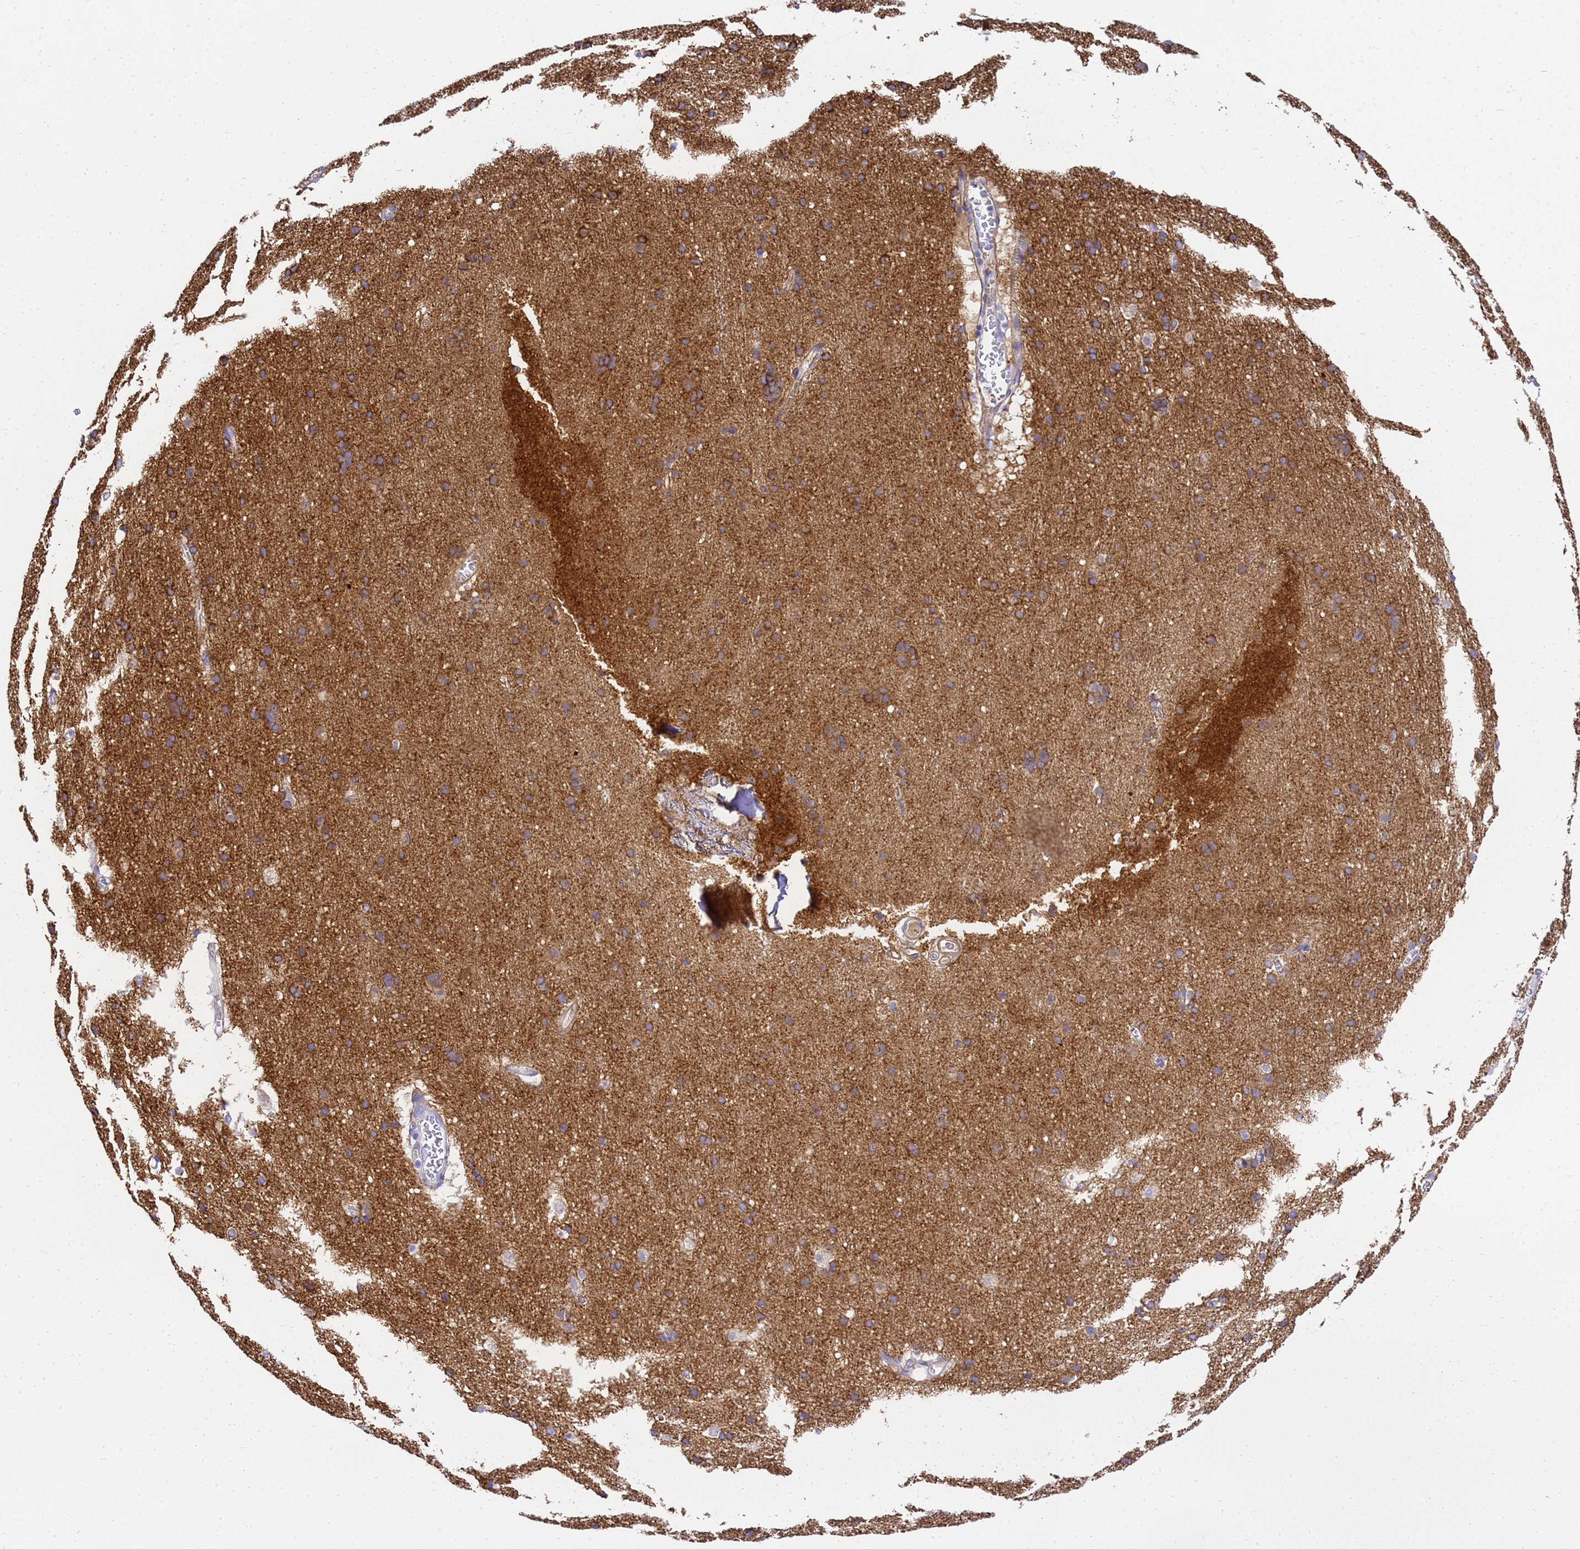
{"staining": {"intensity": "negative", "quantity": "none", "location": "none"}, "tissue": "cerebral cortex", "cell_type": "Endothelial cells", "image_type": "normal", "snomed": [{"axis": "morphology", "description": "Normal tissue, NOS"}, {"axis": "topography", "description": "Cerebral cortex"}], "caption": "The histopathology image reveals no staining of endothelial cells in normal cerebral cortex. (Brightfield microscopy of DAB immunohistochemistry at high magnification).", "gene": "FAM72A", "patient": {"sex": "male", "age": 54}}